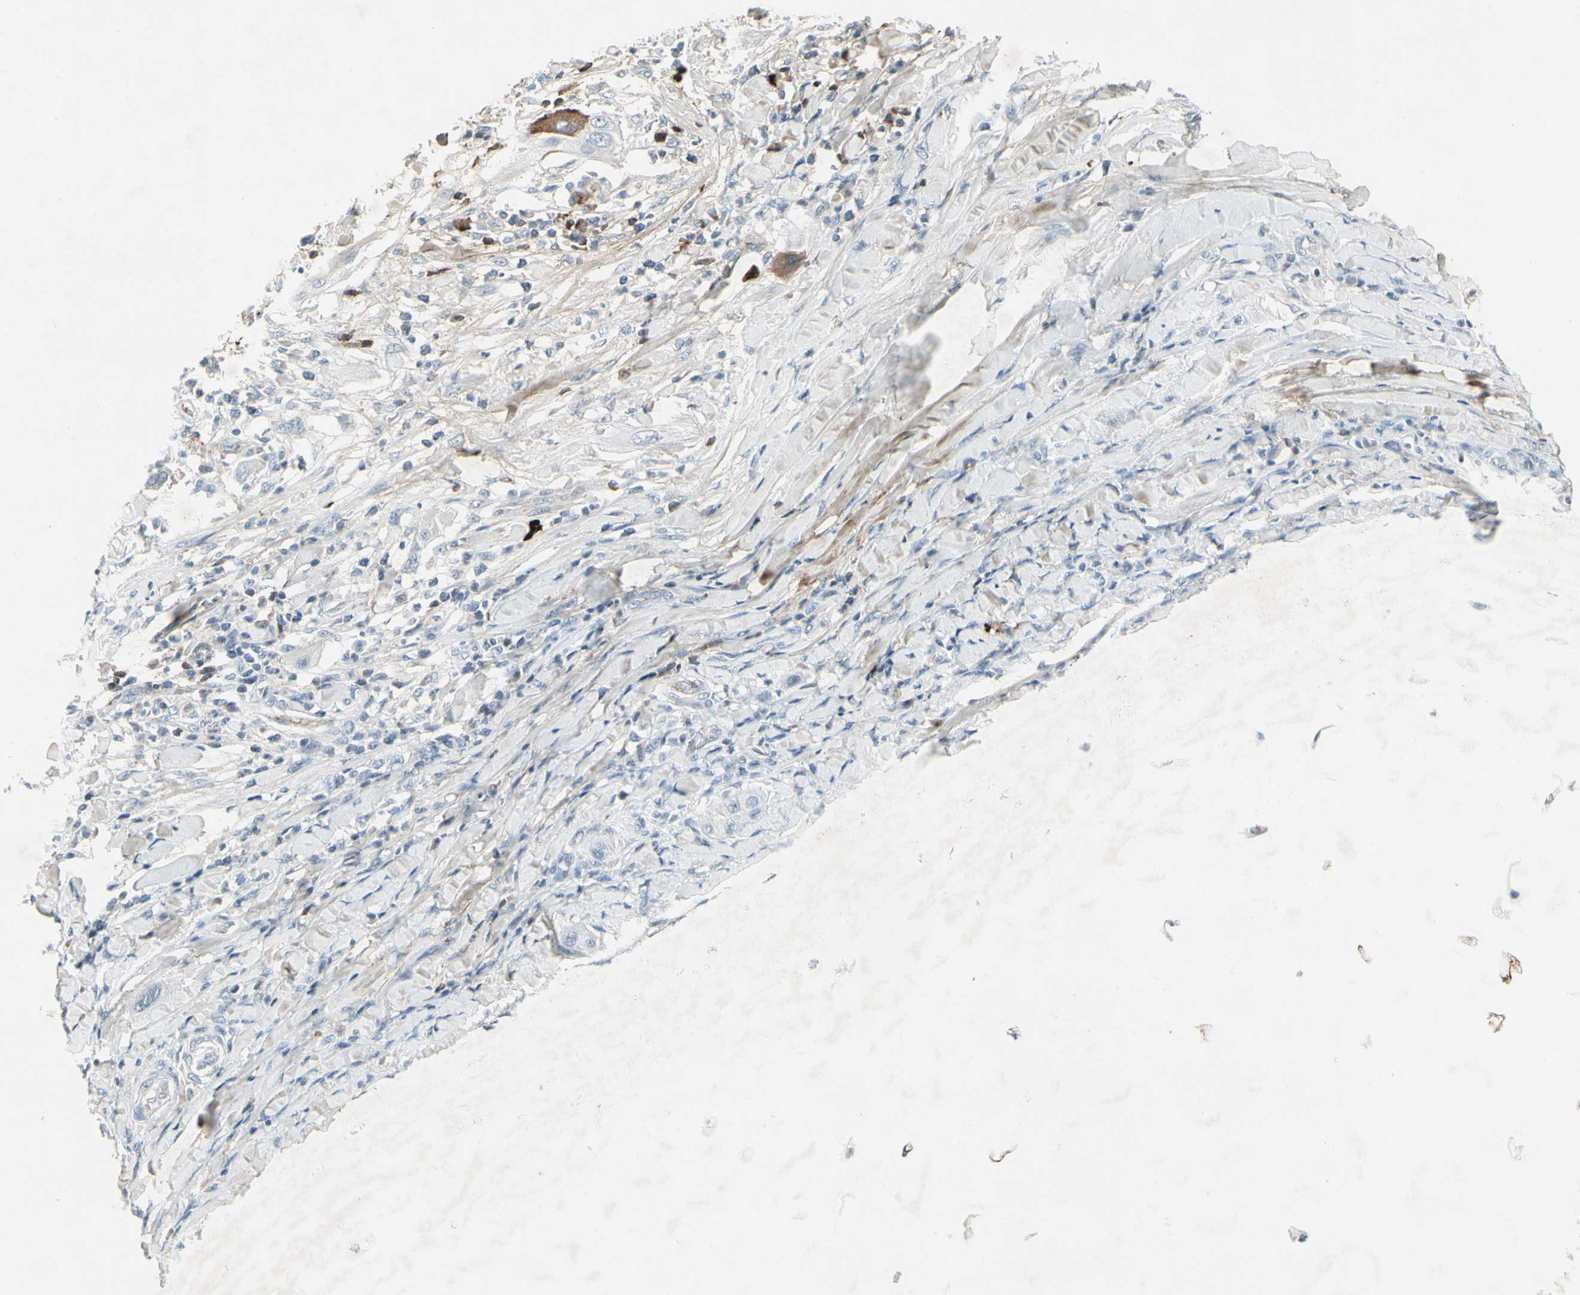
{"staining": {"intensity": "negative", "quantity": "none", "location": "none"}, "tissue": "lung cancer", "cell_type": "Tumor cells", "image_type": "cancer", "snomed": [{"axis": "morphology", "description": "Squamous cell carcinoma, NOS"}, {"axis": "topography", "description": "Lung"}], "caption": "Immunohistochemical staining of human lung squamous cell carcinoma displays no significant staining in tumor cells.", "gene": "IGHM", "patient": {"sex": "female", "age": 47}}